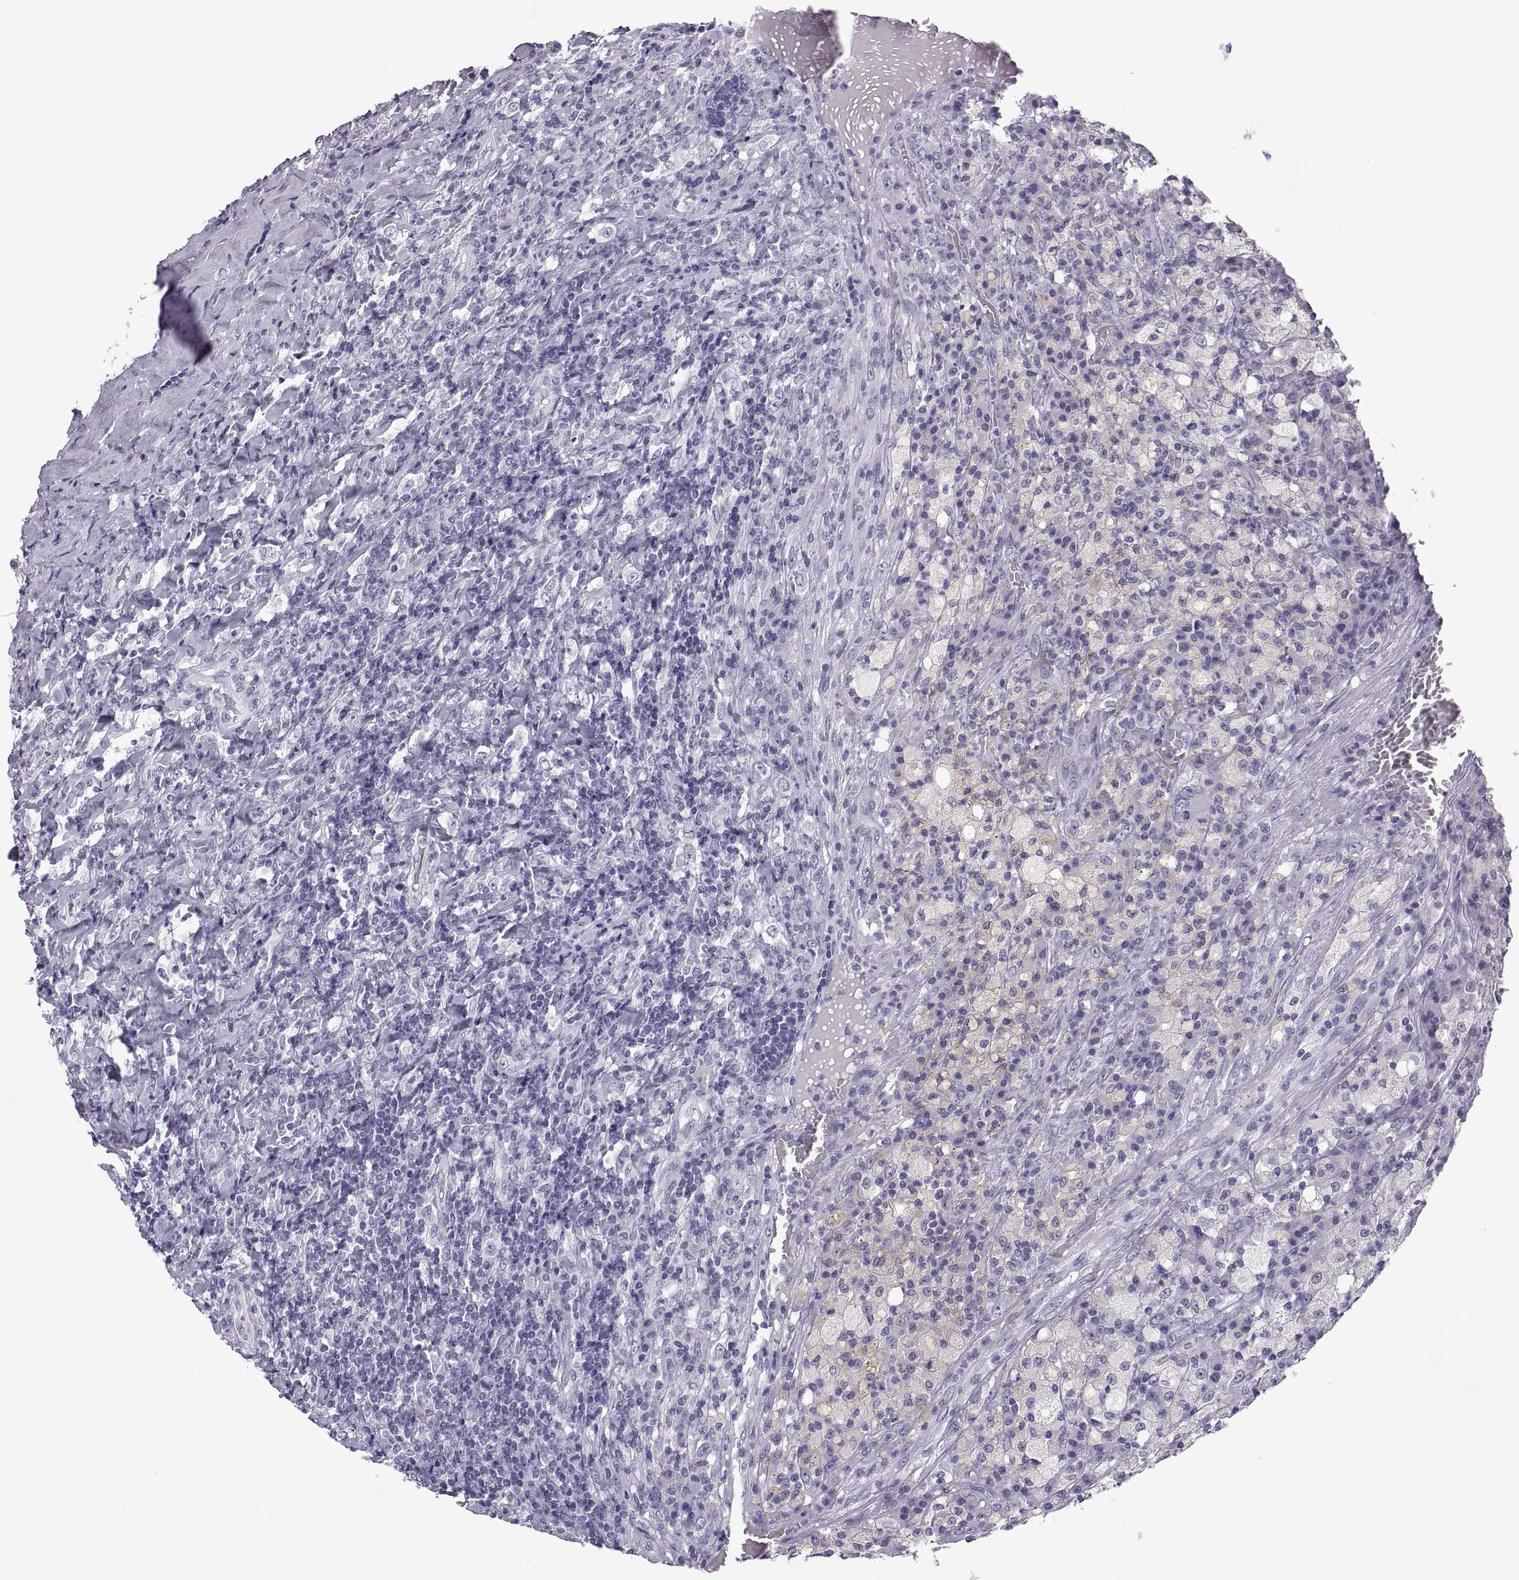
{"staining": {"intensity": "negative", "quantity": "none", "location": "none"}, "tissue": "testis cancer", "cell_type": "Tumor cells", "image_type": "cancer", "snomed": [{"axis": "morphology", "description": "Necrosis, NOS"}, {"axis": "morphology", "description": "Carcinoma, Embryonal, NOS"}, {"axis": "topography", "description": "Testis"}], "caption": "Embryonal carcinoma (testis) stained for a protein using immunohistochemistry (IHC) shows no expression tumor cells.", "gene": "RDM1", "patient": {"sex": "male", "age": 19}}